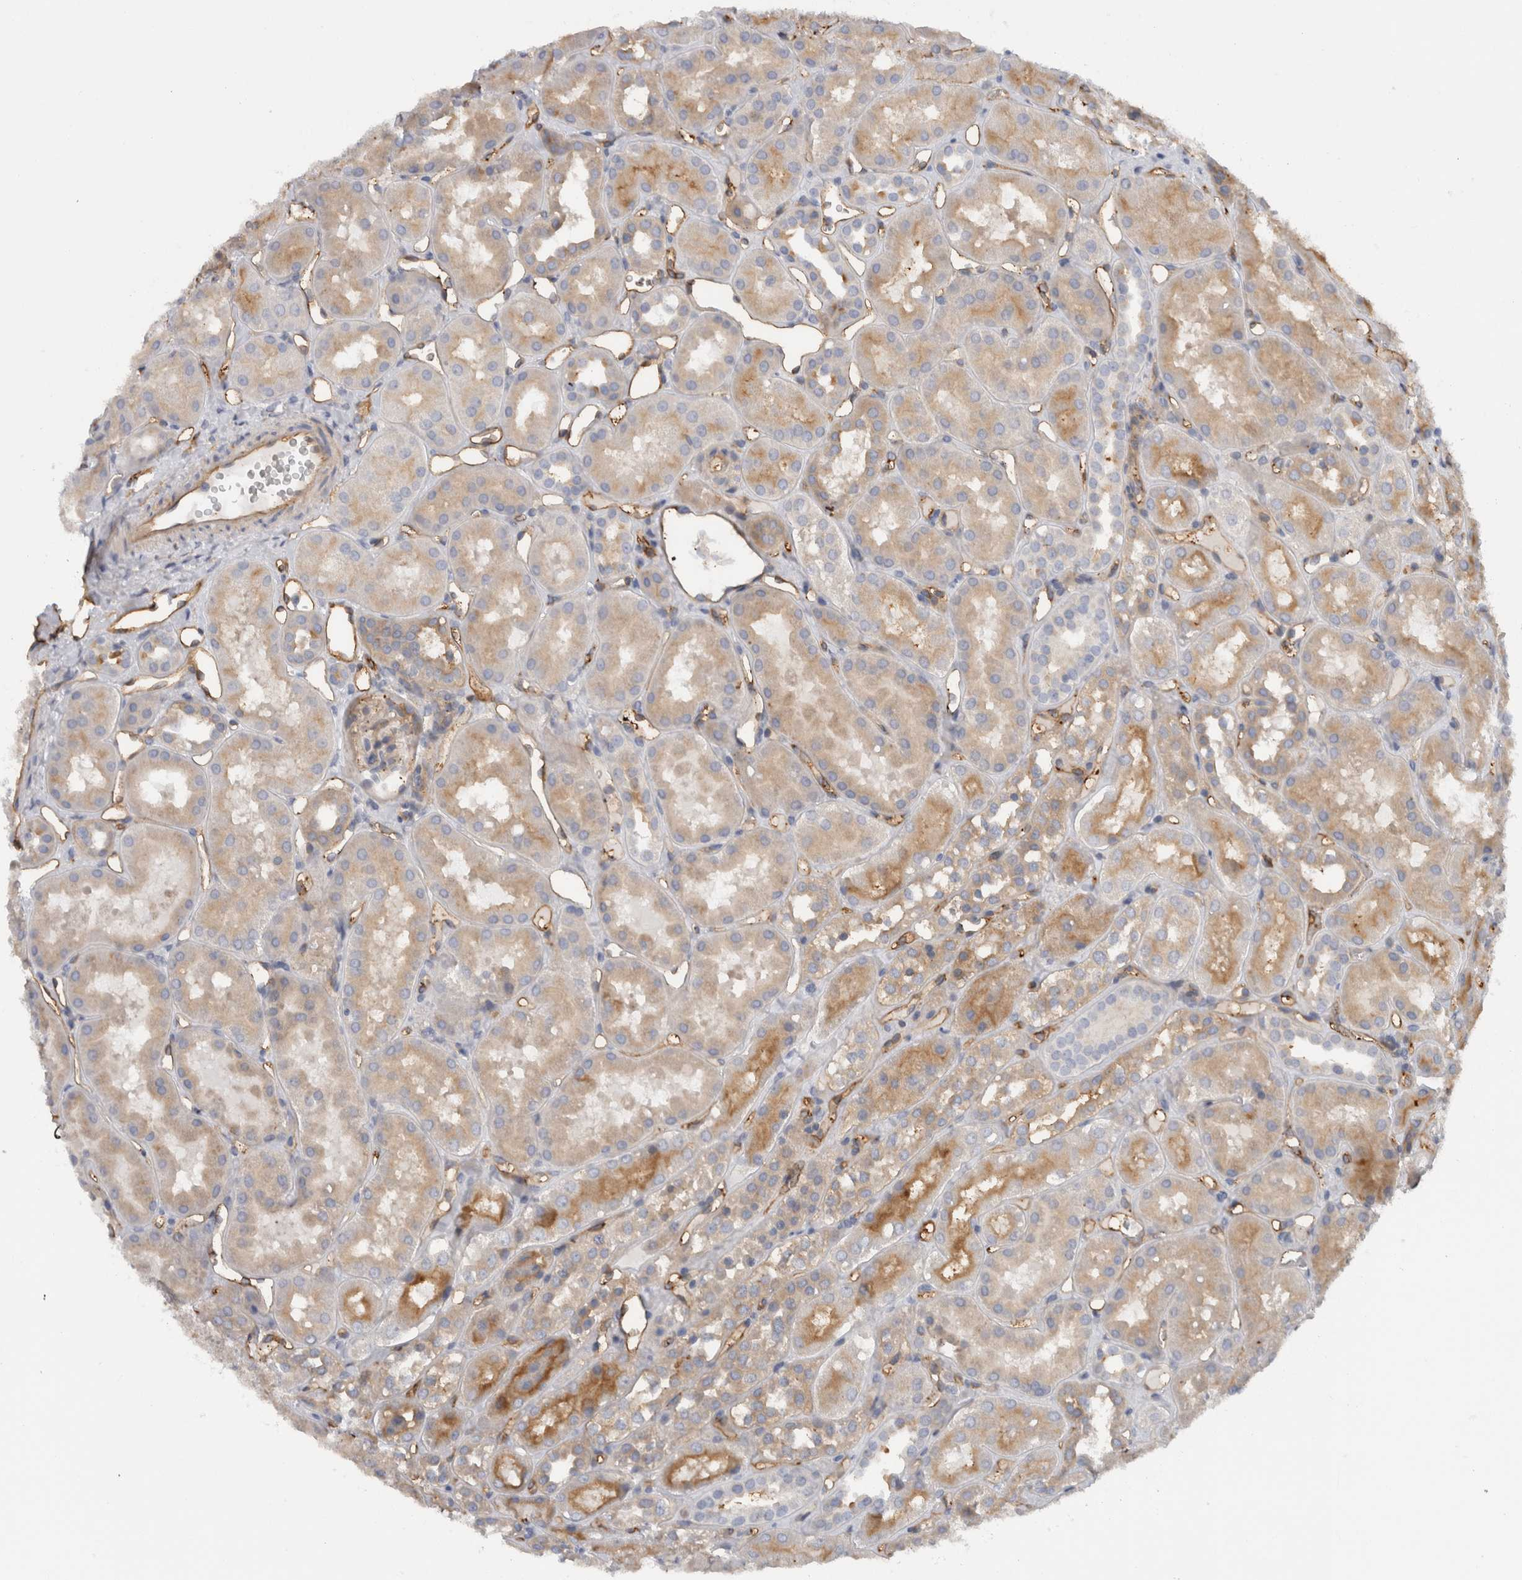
{"staining": {"intensity": "weak", "quantity": "<25%", "location": "cytoplasmic/membranous"}, "tissue": "kidney", "cell_type": "Cells in glomeruli", "image_type": "normal", "snomed": [{"axis": "morphology", "description": "Normal tissue, NOS"}, {"axis": "topography", "description": "Kidney"}], "caption": "Cells in glomeruli show no significant protein staining in unremarkable kidney.", "gene": "CD59", "patient": {"sex": "male", "age": 16}}